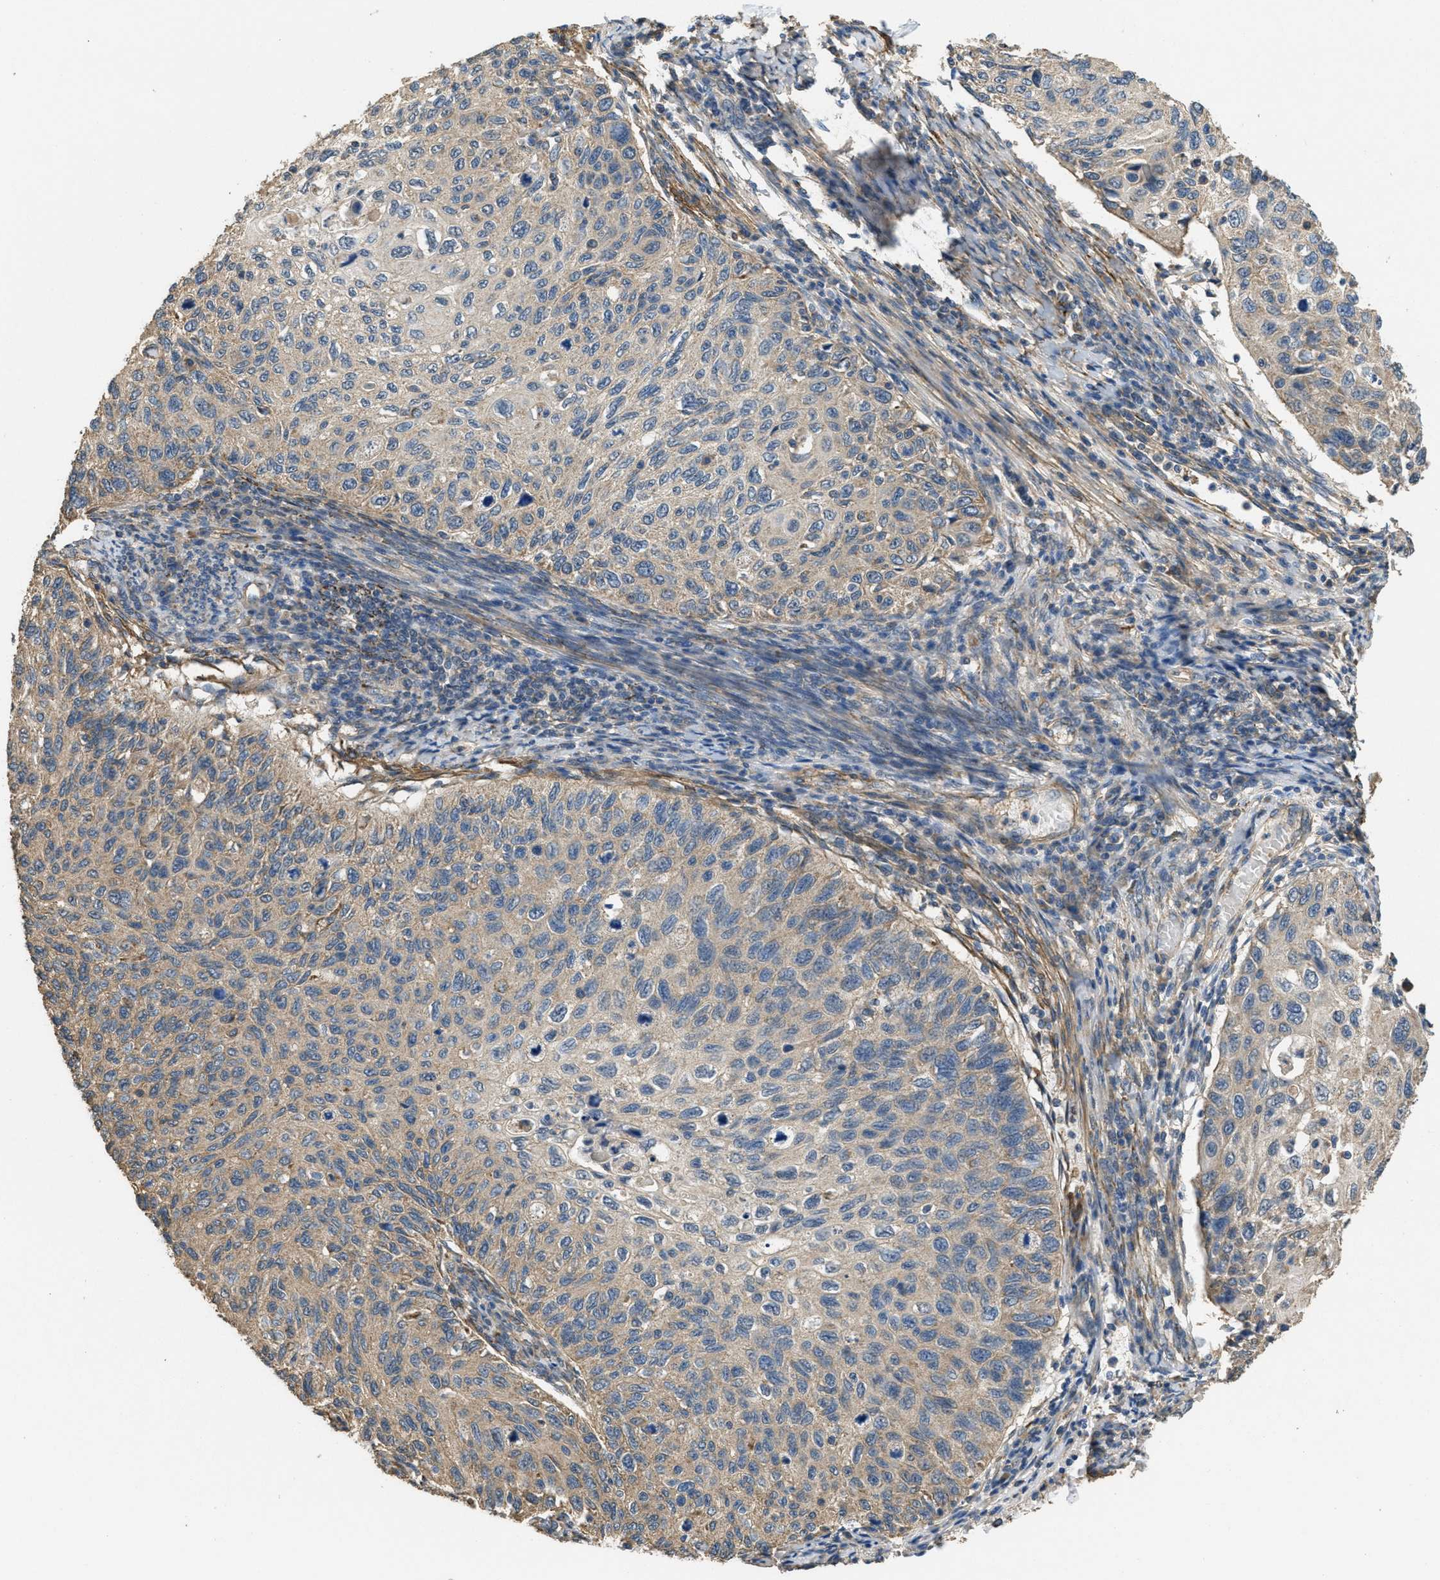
{"staining": {"intensity": "weak", "quantity": "25%-75%", "location": "cytoplasmic/membranous"}, "tissue": "cervical cancer", "cell_type": "Tumor cells", "image_type": "cancer", "snomed": [{"axis": "morphology", "description": "Squamous cell carcinoma, NOS"}, {"axis": "topography", "description": "Cervix"}], "caption": "DAB immunohistochemical staining of cervical cancer exhibits weak cytoplasmic/membranous protein staining in about 25%-75% of tumor cells.", "gene": "THBS2", "patient": {"sex": "female", "age": 70}}